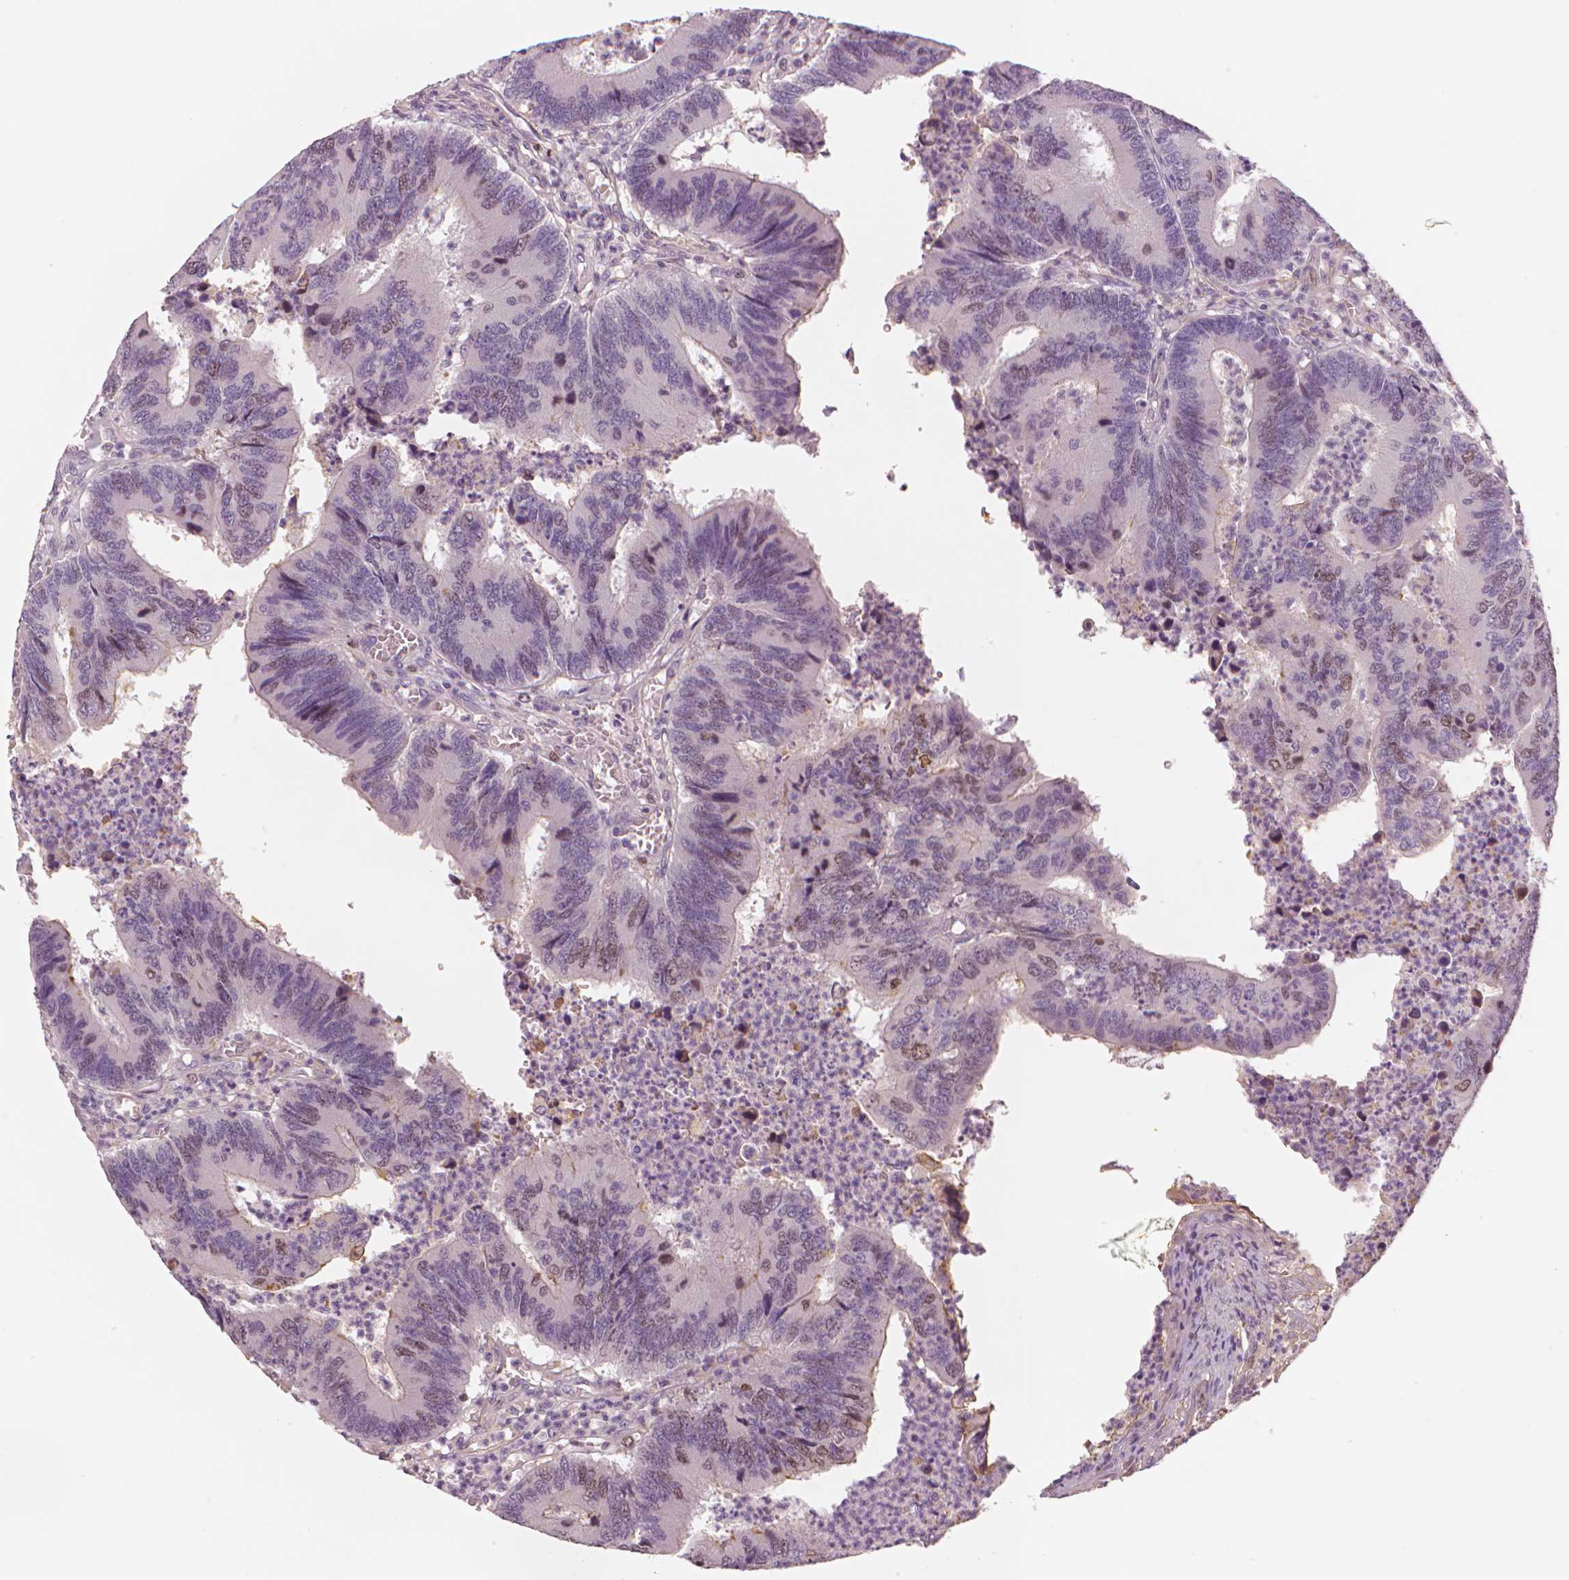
{"staining": {"intensity": "moderate", "quantity": "<25%", "location": "nuclear"}, "tissue": "colorectal cancer", "cell_type": "Tumor cells", "image_type": "cancer", "snomed": [{"axis": "morphology", "description": "Adenocarcinoma, NOS"}, {"axis": "topography", "description": "Colon"}], "caption": "Immunohistochemical staining of adenocarcinoma (colorectal) demonstrates low levels of moderate nuclear protein positivity in about <25% of tumor cells. The protein of interest is shown in brown color, while the nuclei are stained blue.", "gene": "MKI67", "patient": {"sex": "female", "age": 67}}